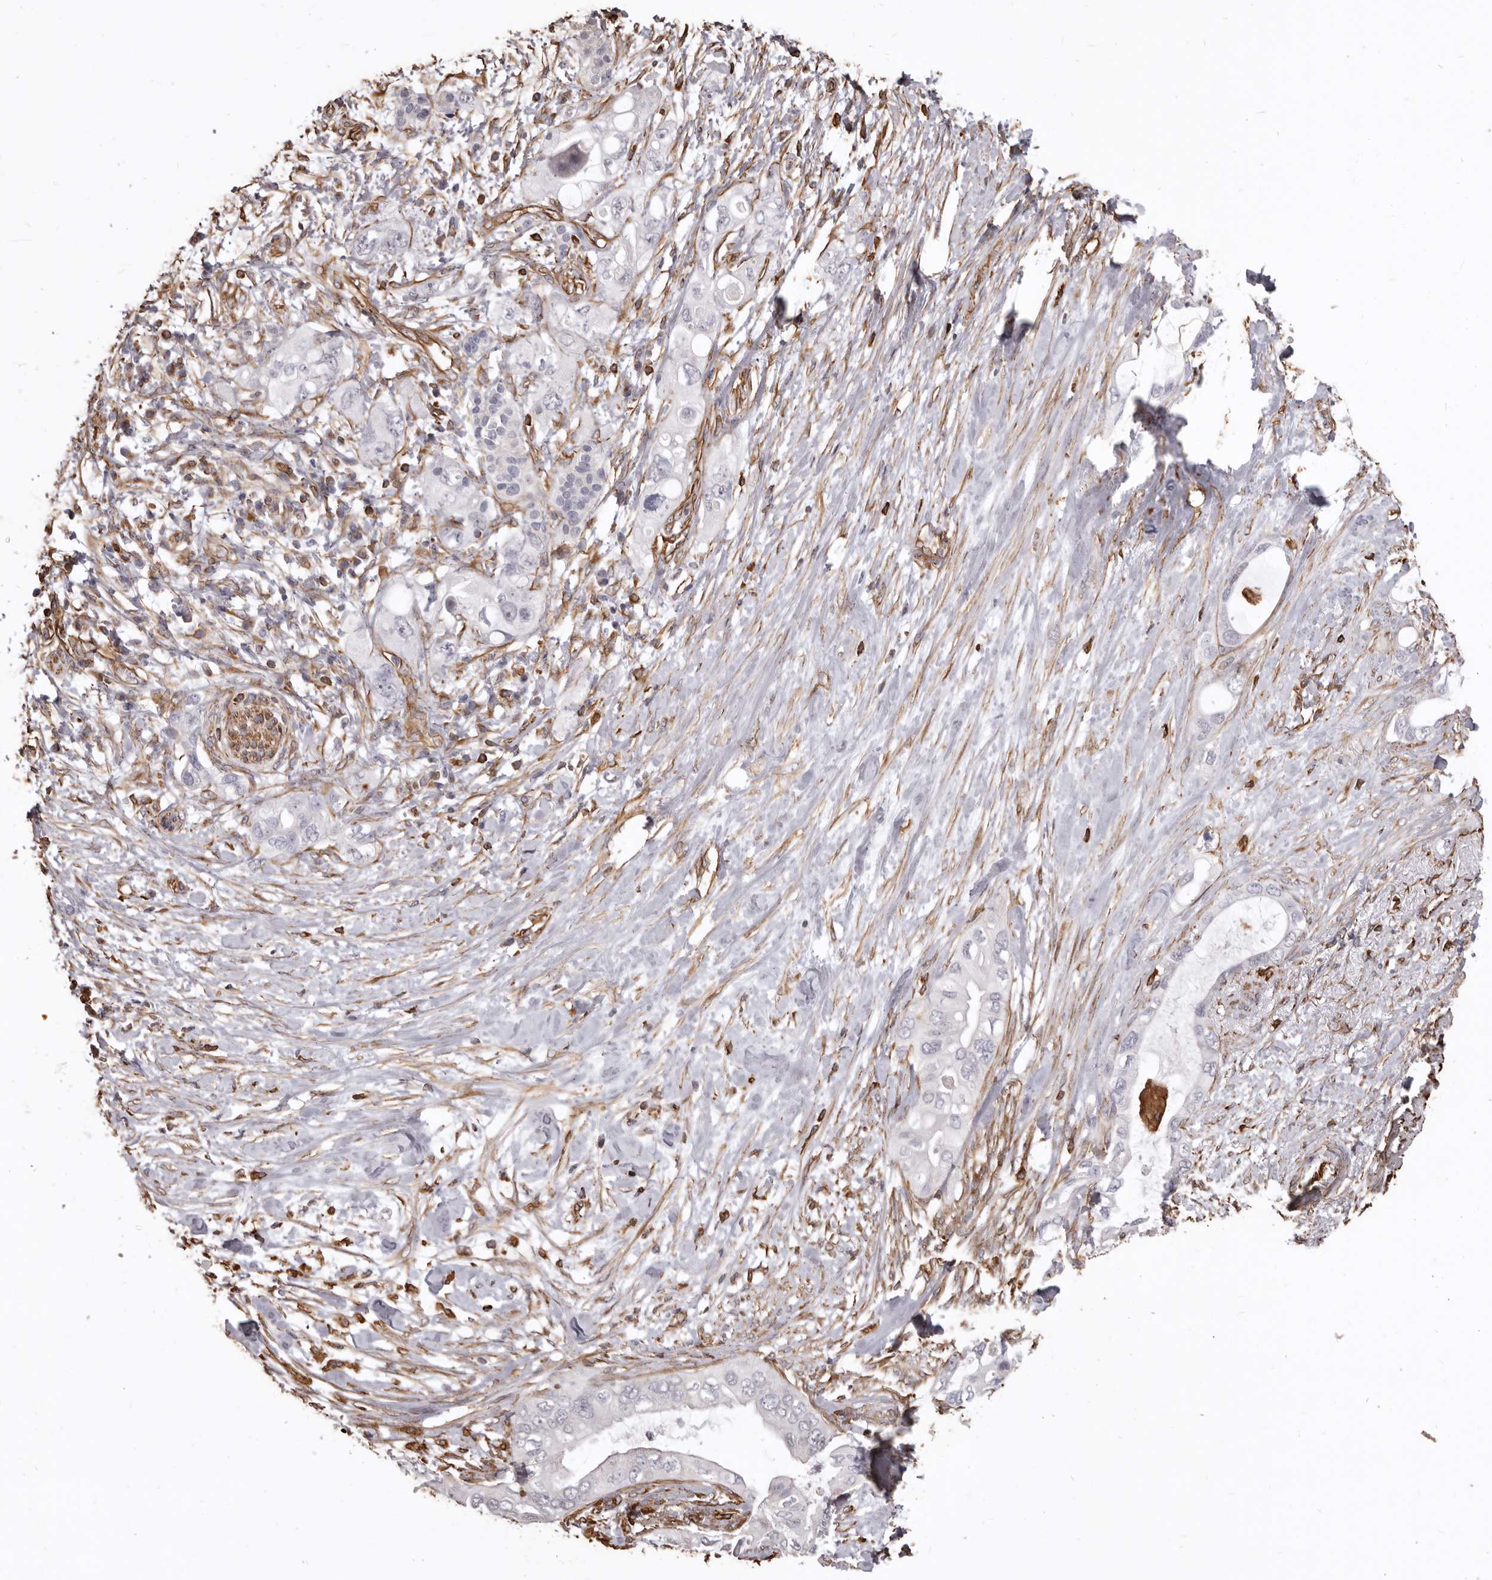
{"staining": {"intensity": "negative", "quantity": "none", "location": "none"}, "tissue": "pancreatic cancer", "cell_type": "Tumor cells", "image_type": "cancer", "snomed": [{"axis": "morphology", "description": "Adenocarcinoma, NOS"}, {"axis": "topography", "description": "Pancreas"}], "caption": "Photomicrograph shows no protein expression in tumor cells of pancreatic adenocarcinoma tissue.", "gene": "MTURN", "patient": {"sex": "female", "age": 56}}